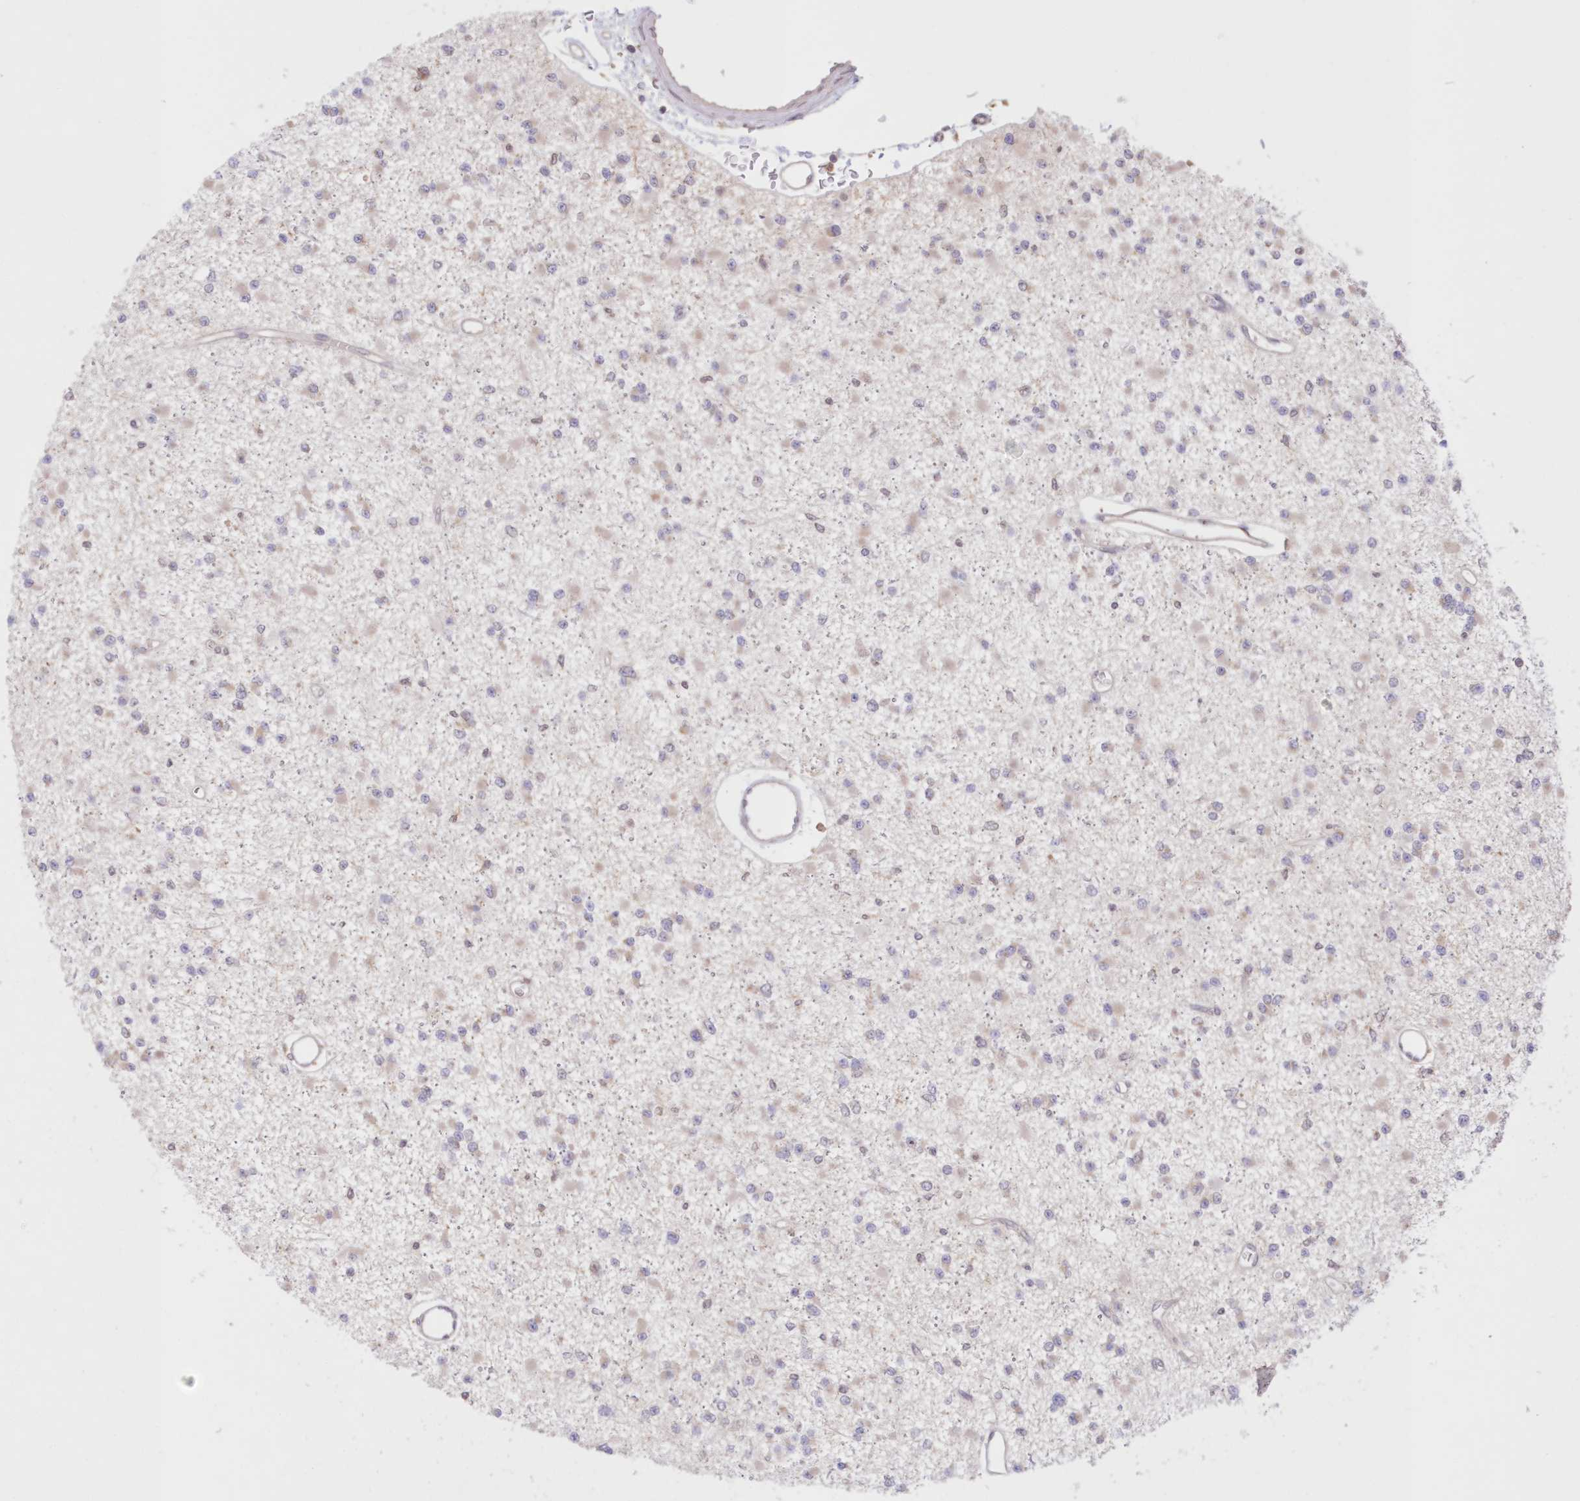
{"staining": {"intensity": "negative", "quantity": "none", "location": "none"}, "tissue": "glioma", "cell_type": "Tumor cells", "image_type": "cancer", "snomed": [{"axis": "morphology", "description": "Glioma, malignant, Low grade"}, {"axis": "topography", "description": "Brain"}], "caption": "High power microscopy image of an immunohistochemistry (IHC) micrograph of malignant glioma (low-grade), revealing no significant positivity in tumor cells.", "gene": "RNPEP", "patient": {"sex": "female", "age": 22}}